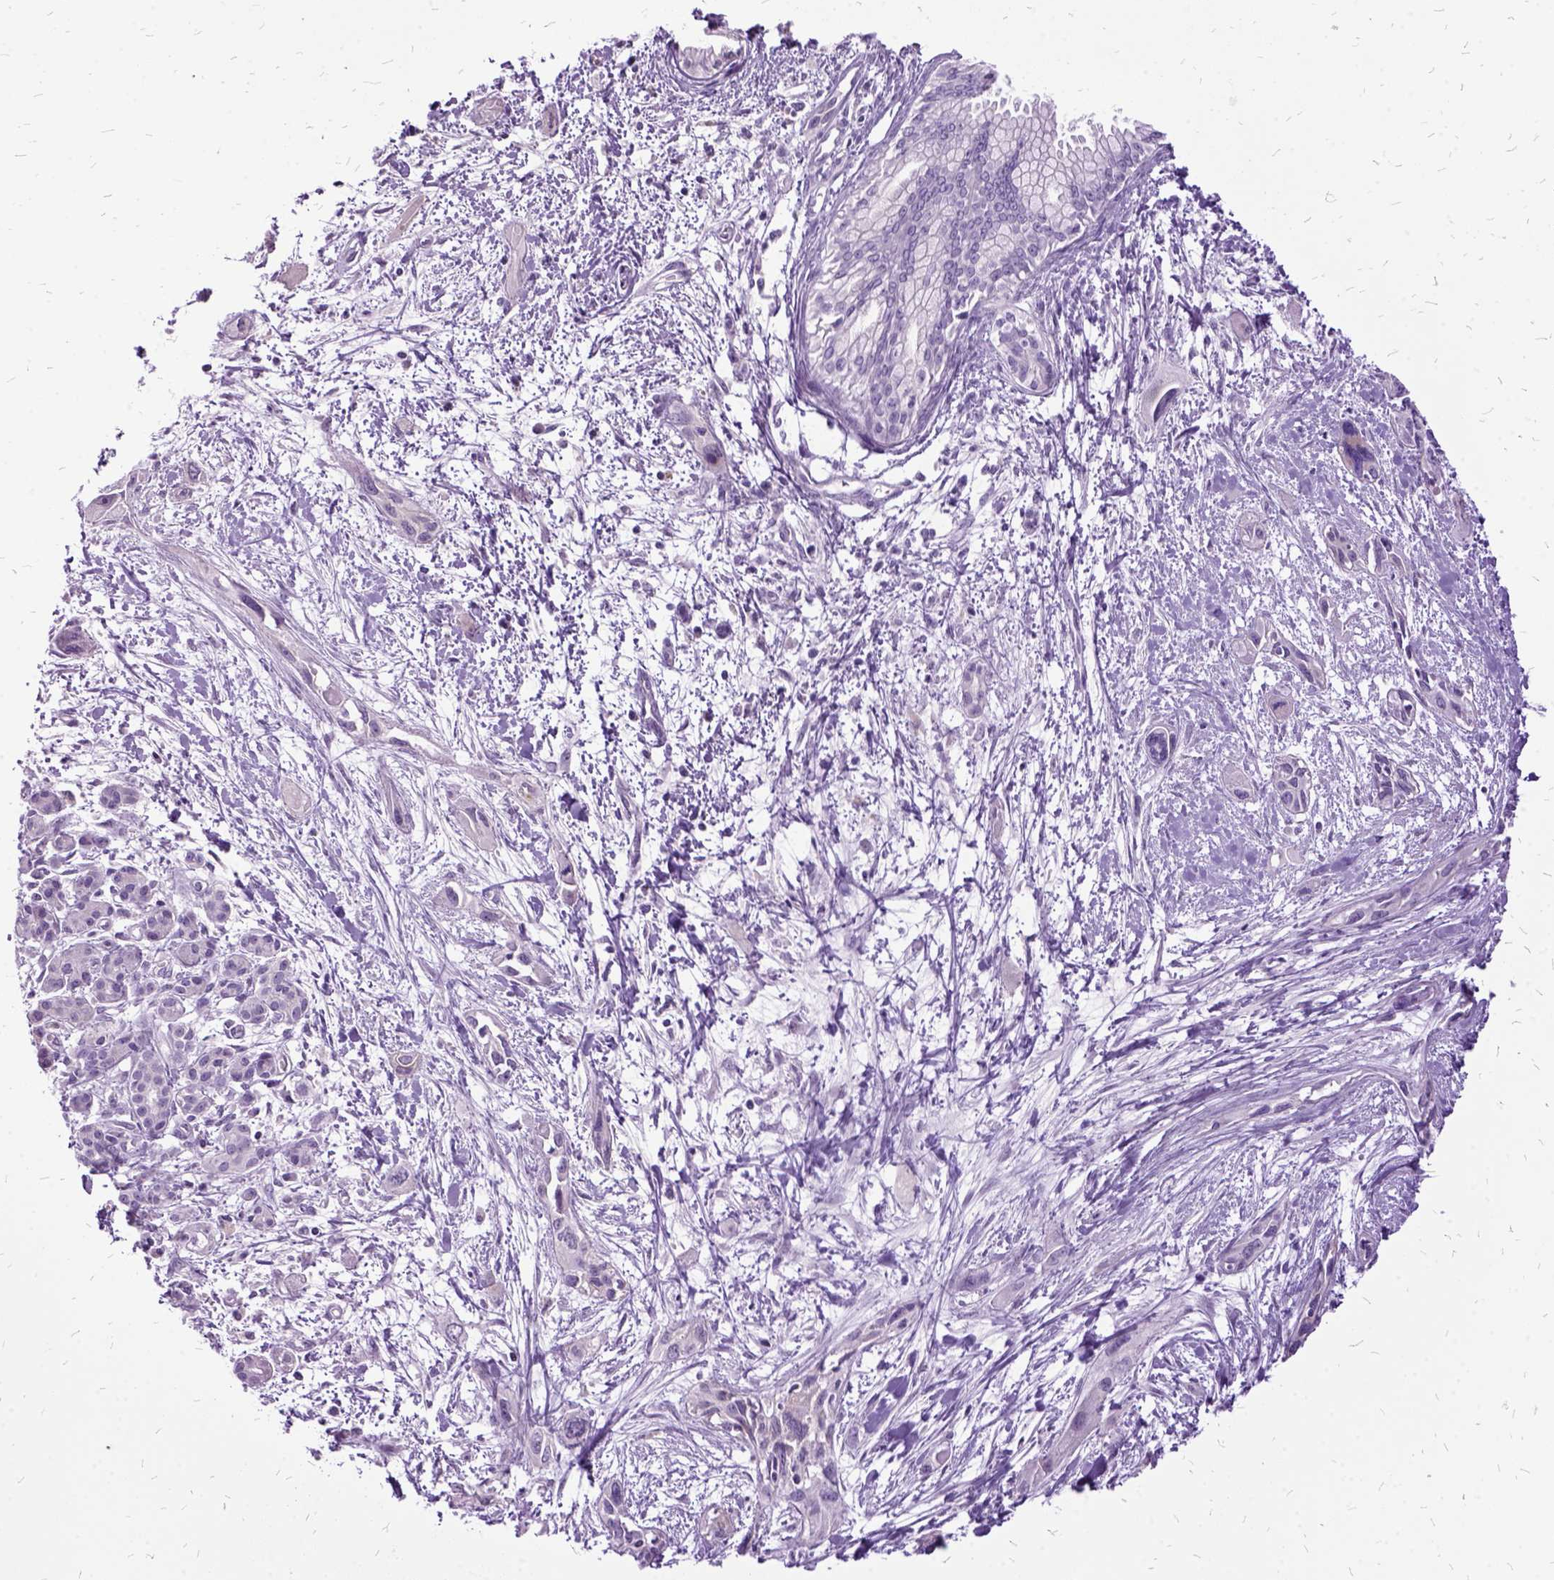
{"staining": {"intensity": "negative", "quantity": "none", "location": "none"}, "tissue": "pancreatic cancer", "cell_type": "Tumor cells", "image_type": "cancer", "snomed": [{"axis": "morphology", "description": "Adenocarcinoma, NOS"}, {"axis": "topography", "description": "Pancreas"}], "caption": "This is a photomicrograph of IHC staining of adenocarcinoma (pancreatic), which shows no positivity in tumor cells.", "gene": "MME", "patient": {"sex": "female", "age": 55}}